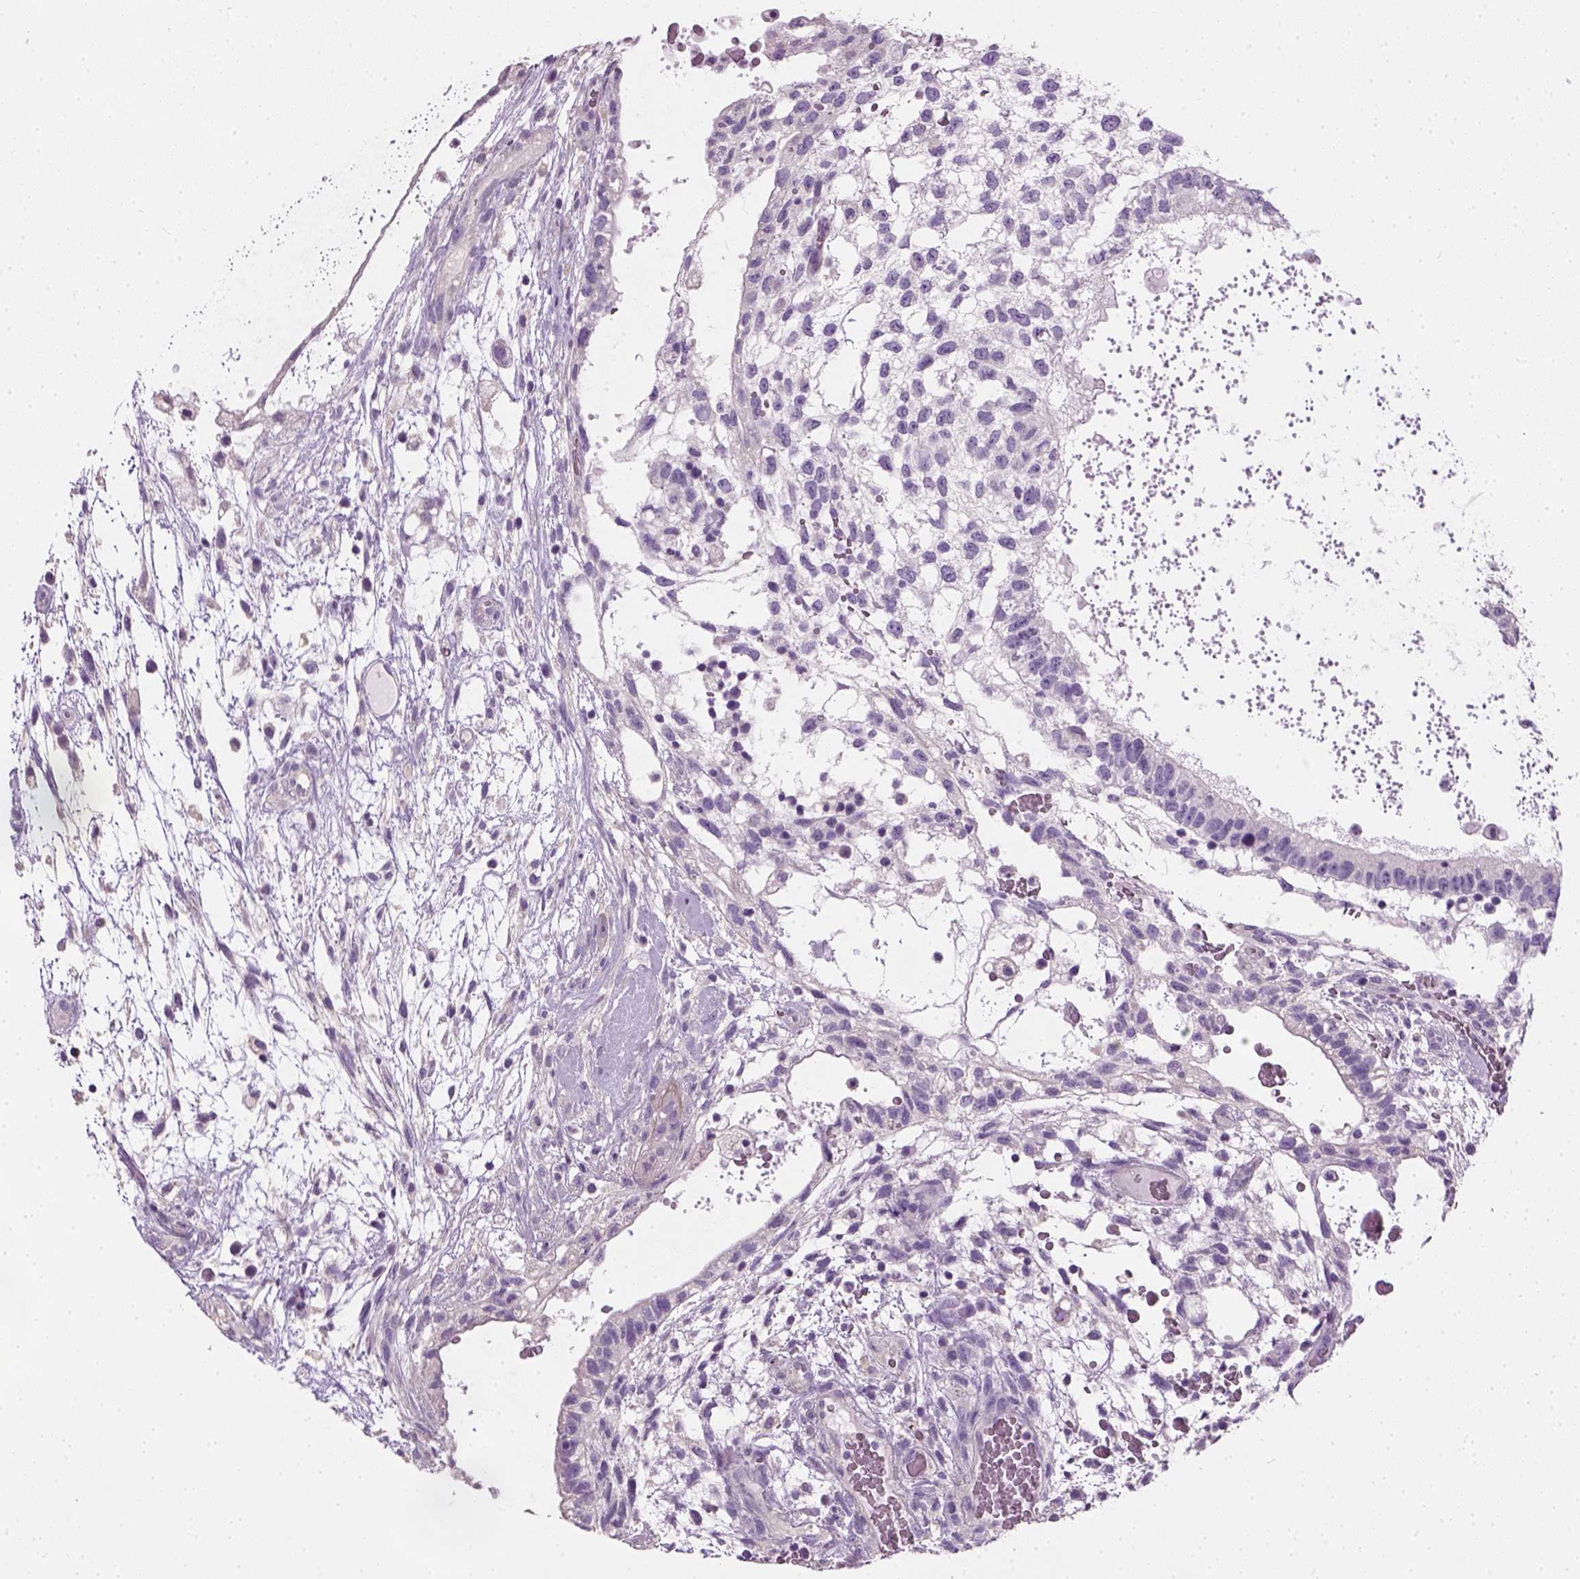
{"staining": {"intensity": "negative", "quantity": "none", "location": "none"}, "tissue": "testis cancer", "cell_type": "Tumor cells", "image_type": "cancer", "snomed": [{"axis": "morphology", "description": "Normal tissue, NOS"}, {"axis": "morphology", "description": "Carcinoma, Embryonal, NOS"}, {"axis": "topography", "description": "Testis"}], "caption": "This is an IHC micrograph of human testis cancer (embryonal carcinoma). There is no staining in tumor cells.", "gene": "ELOVL3", "patient": {"sex": "male", "age": 32}}